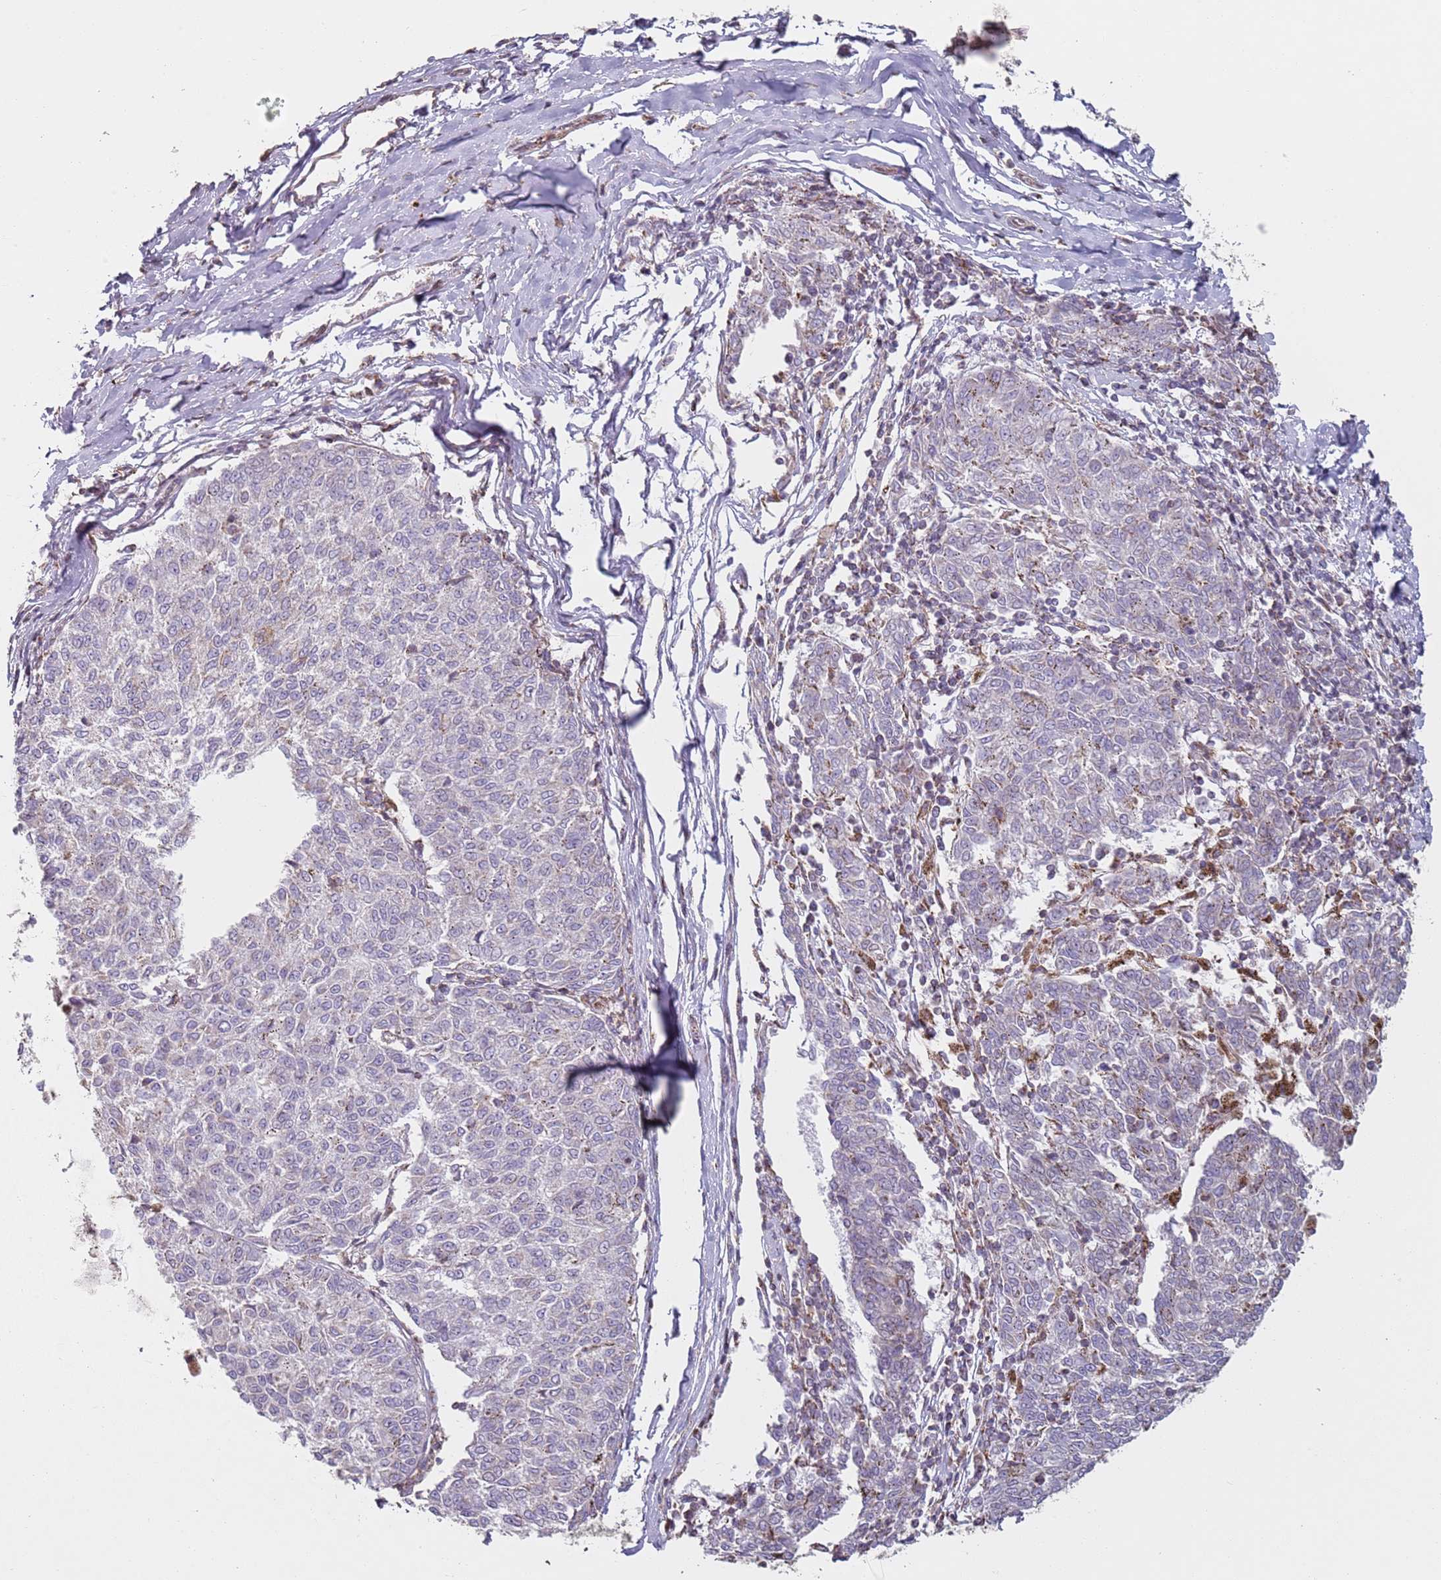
{"staining": {"intensity": "negative", "quantity": "none", "location": "none"}, "tissue": "melanoma", "cell_type": "Tumor cells", "image_type": "cancer", "snomed": [{"axis": "morphology", "description": "Malignant melanoma, NOS"}, {"axis": "topography", "description": "Skin"}], "caption": "IHC of human melanoma displays no expression in tumor cells.", "gene": "GAS8", "patient": {"sex": "female", "age": 72}}